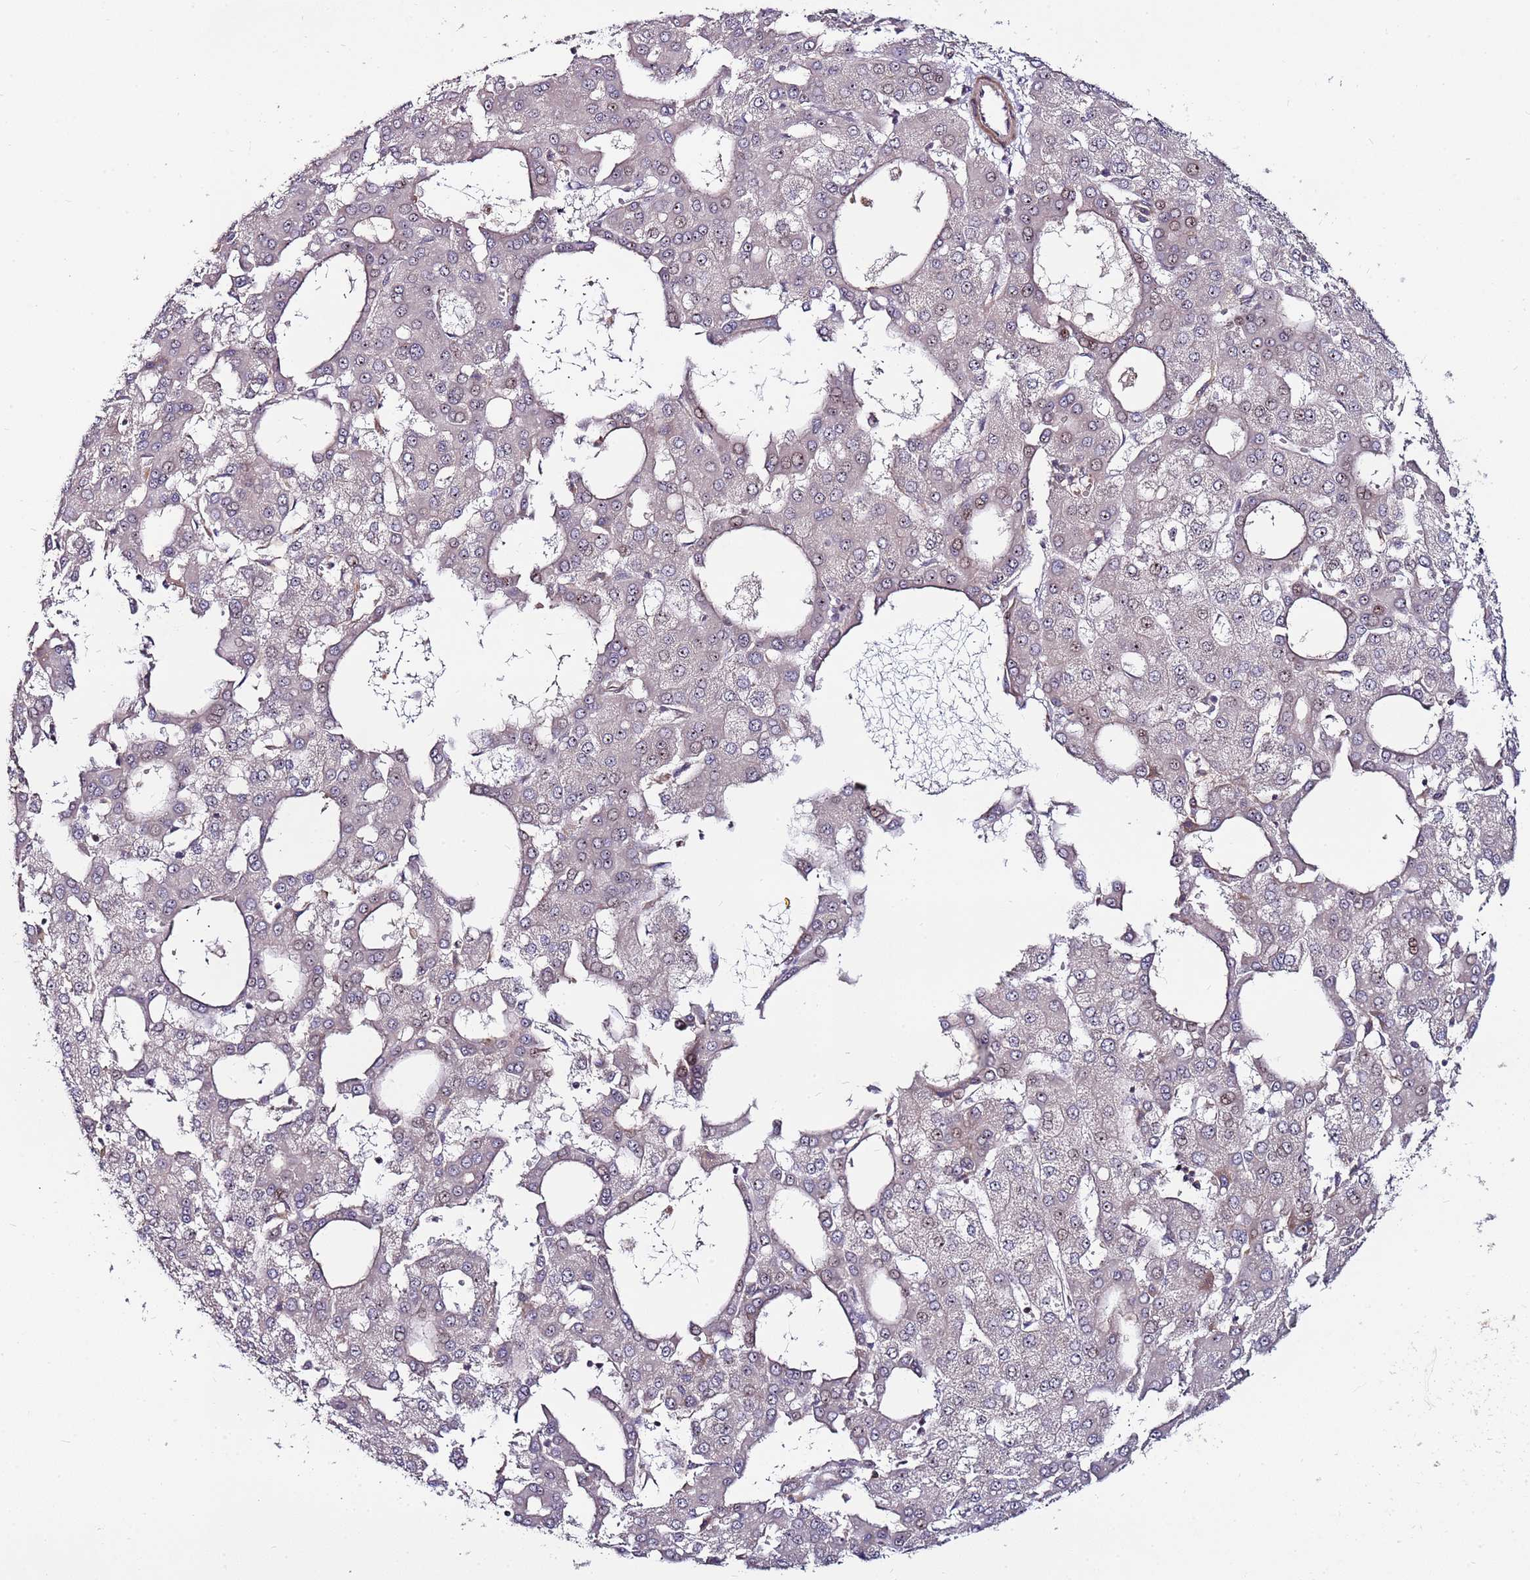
{"staining": {"intensity": "weak", "quantity": "<25%", "location": "nuclear"}, "tissue": "liver cancer", "cell_type": "Tumor cells", "image_type": "cancer", "snomed": [{"axis": "morphology", "description": "Carcinoma, Hepatocellular, NOS"}, {"axis": "topography", "description": "Liver"}], "caption": "The IHC photomicrograph has no significant staining in tumor cells of liver cancer (hepatocellular carcinoma) tissue.", "gene": "KRI1", "patient": {"sex": "male", "age": 47}}